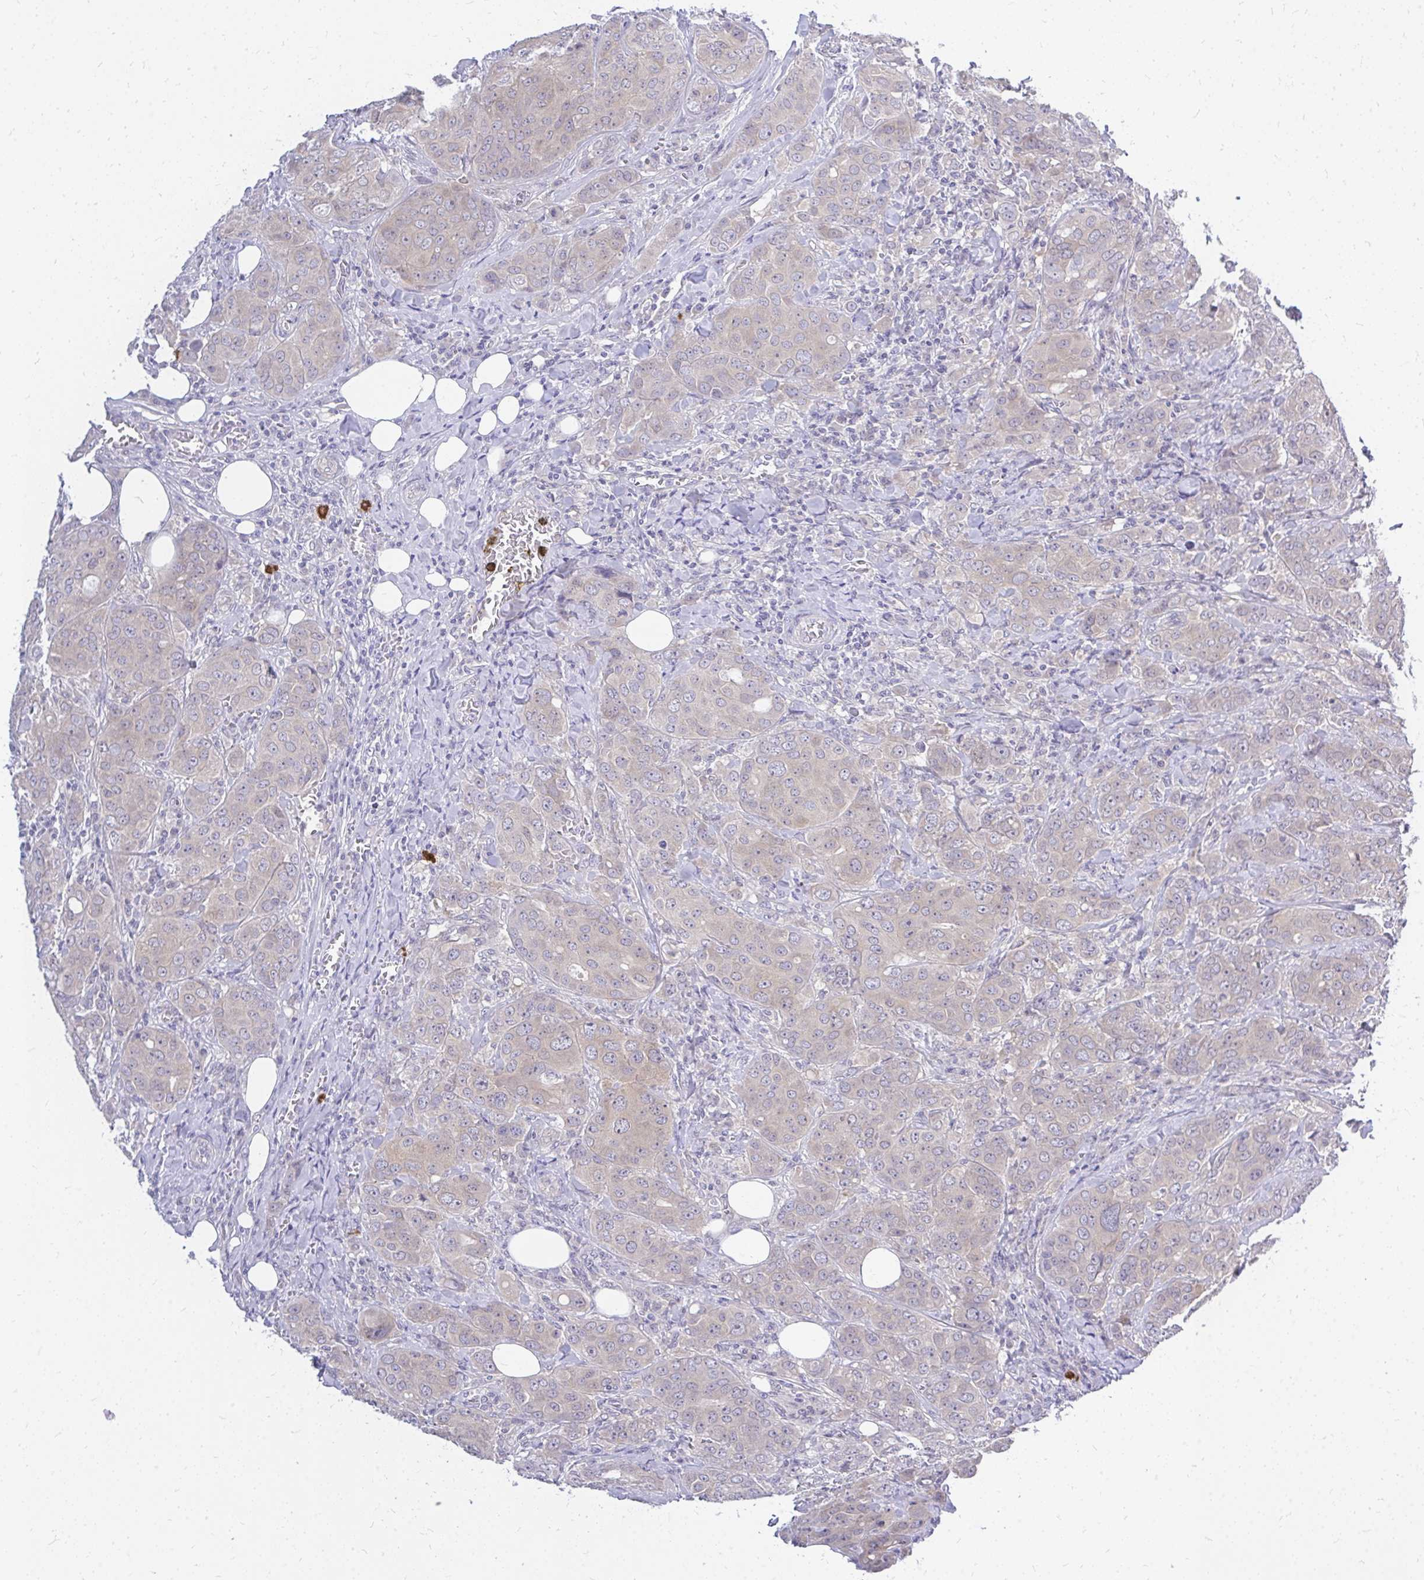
{"staining": {"intensity": "negative", "quantity": "none", "location": "none"}, "tissue": "breast cancer", "cell_type": "Tumor cells", "image_type": "cancer", "snomed": [{"axis": "morphology", "description": "Duct carcinoma"}, {"axis": "topography", "description": "Breast"}], "caption": "Human breast cancer (intraductal carcinoma) stained for a protein using IHC displays no staining in tumor cells.", "gene": "MAP1LC3A", "patient": {"sex": "female", "age": 43}}